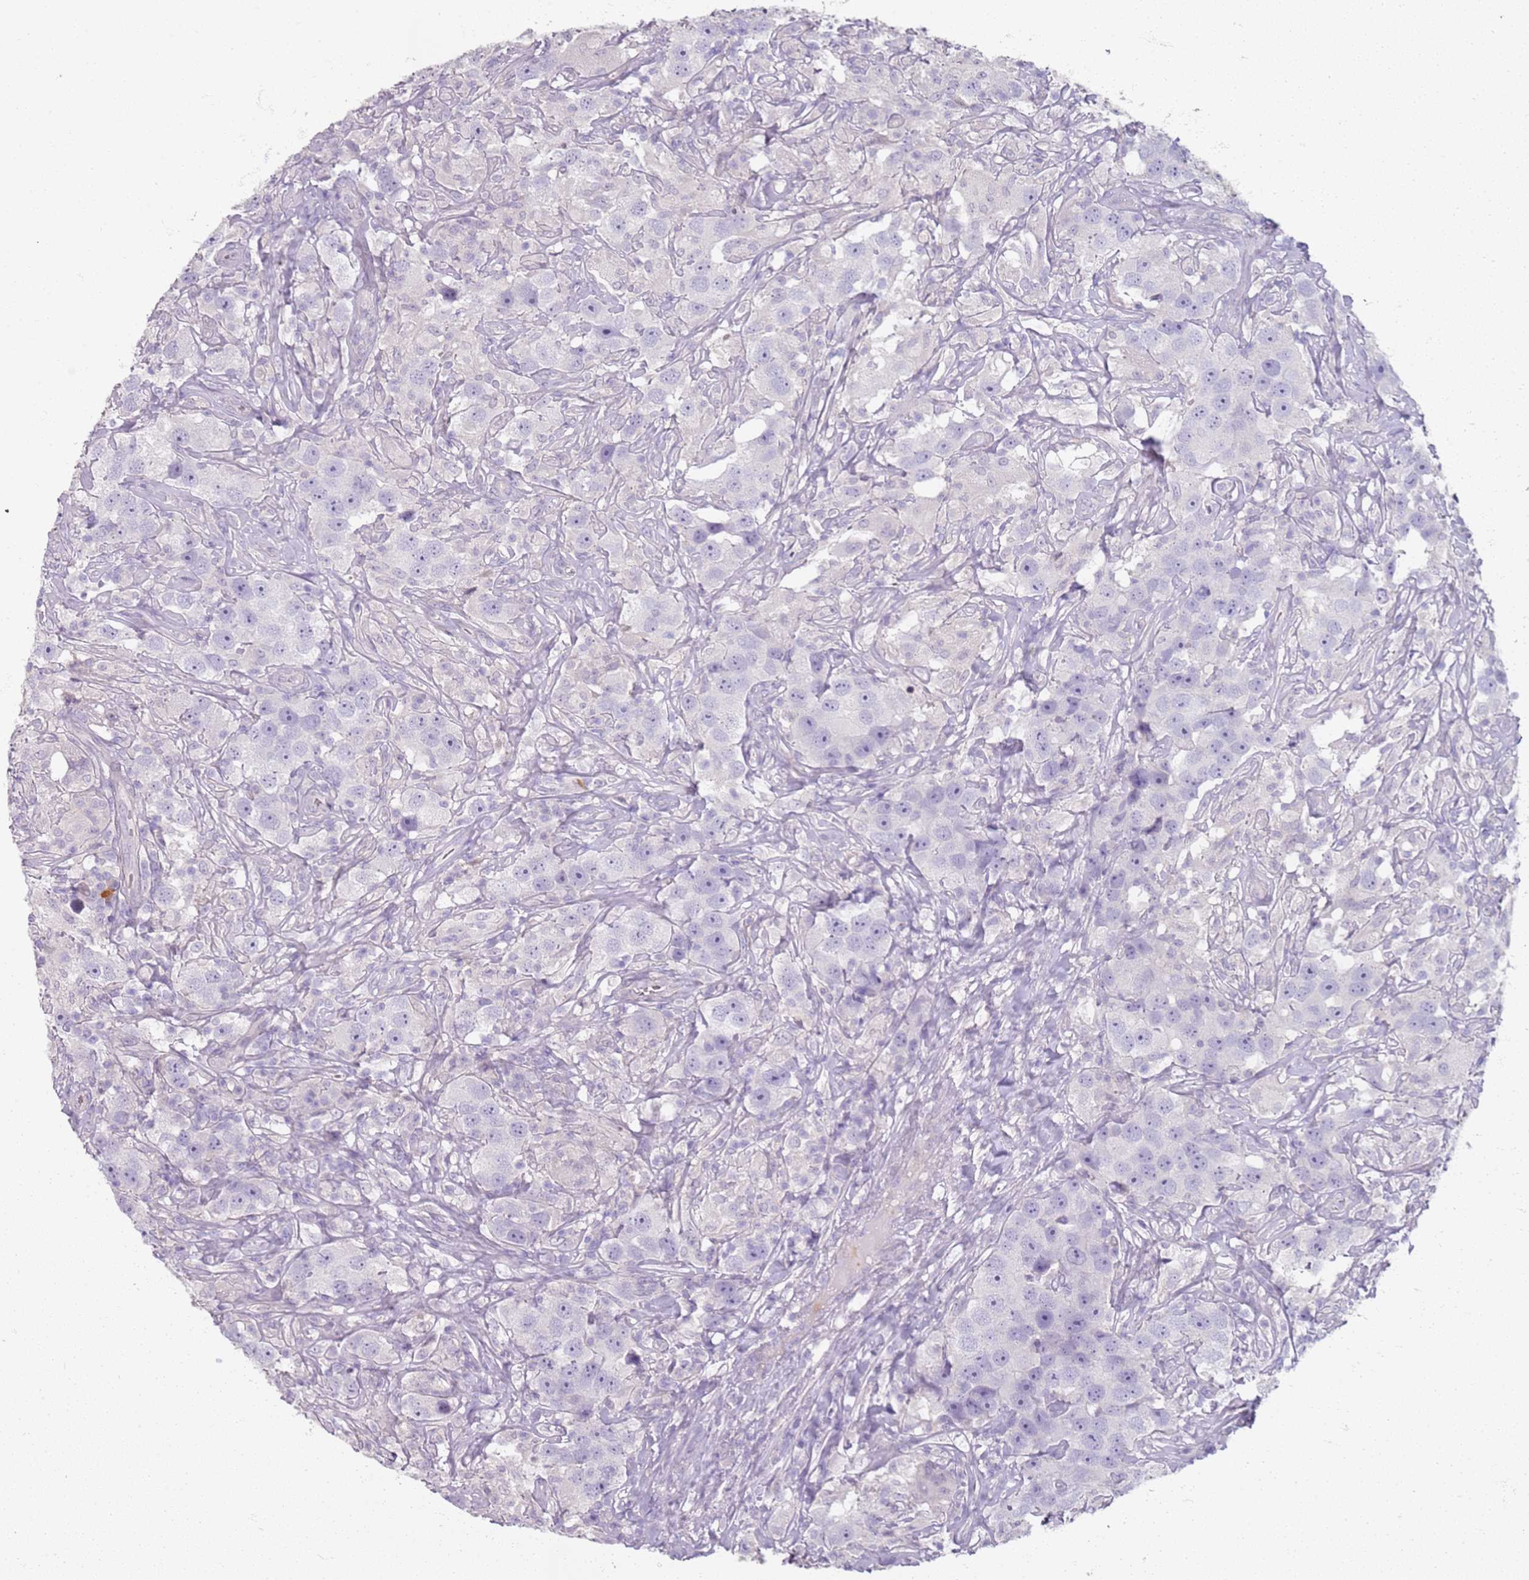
{"staining": {"intensity": "negative", "quantity": "none", "location": "none"}, "tissue": "testis cancer", "cell_type": "Tumor cells", "image_type": "cancer", "snomed": [{"axis": "morphology", "description": "Seminoma, NOS"}, {"axis": "topography", "description": "Testis"}], "caption": "IHC image of neoplastic tissue: human seminoma (testis) stained with DAB demonstrates no significant protein expression in tumor cells.", "gene": "CD40LG", "patient": {"sex": "male", "age": 49}}